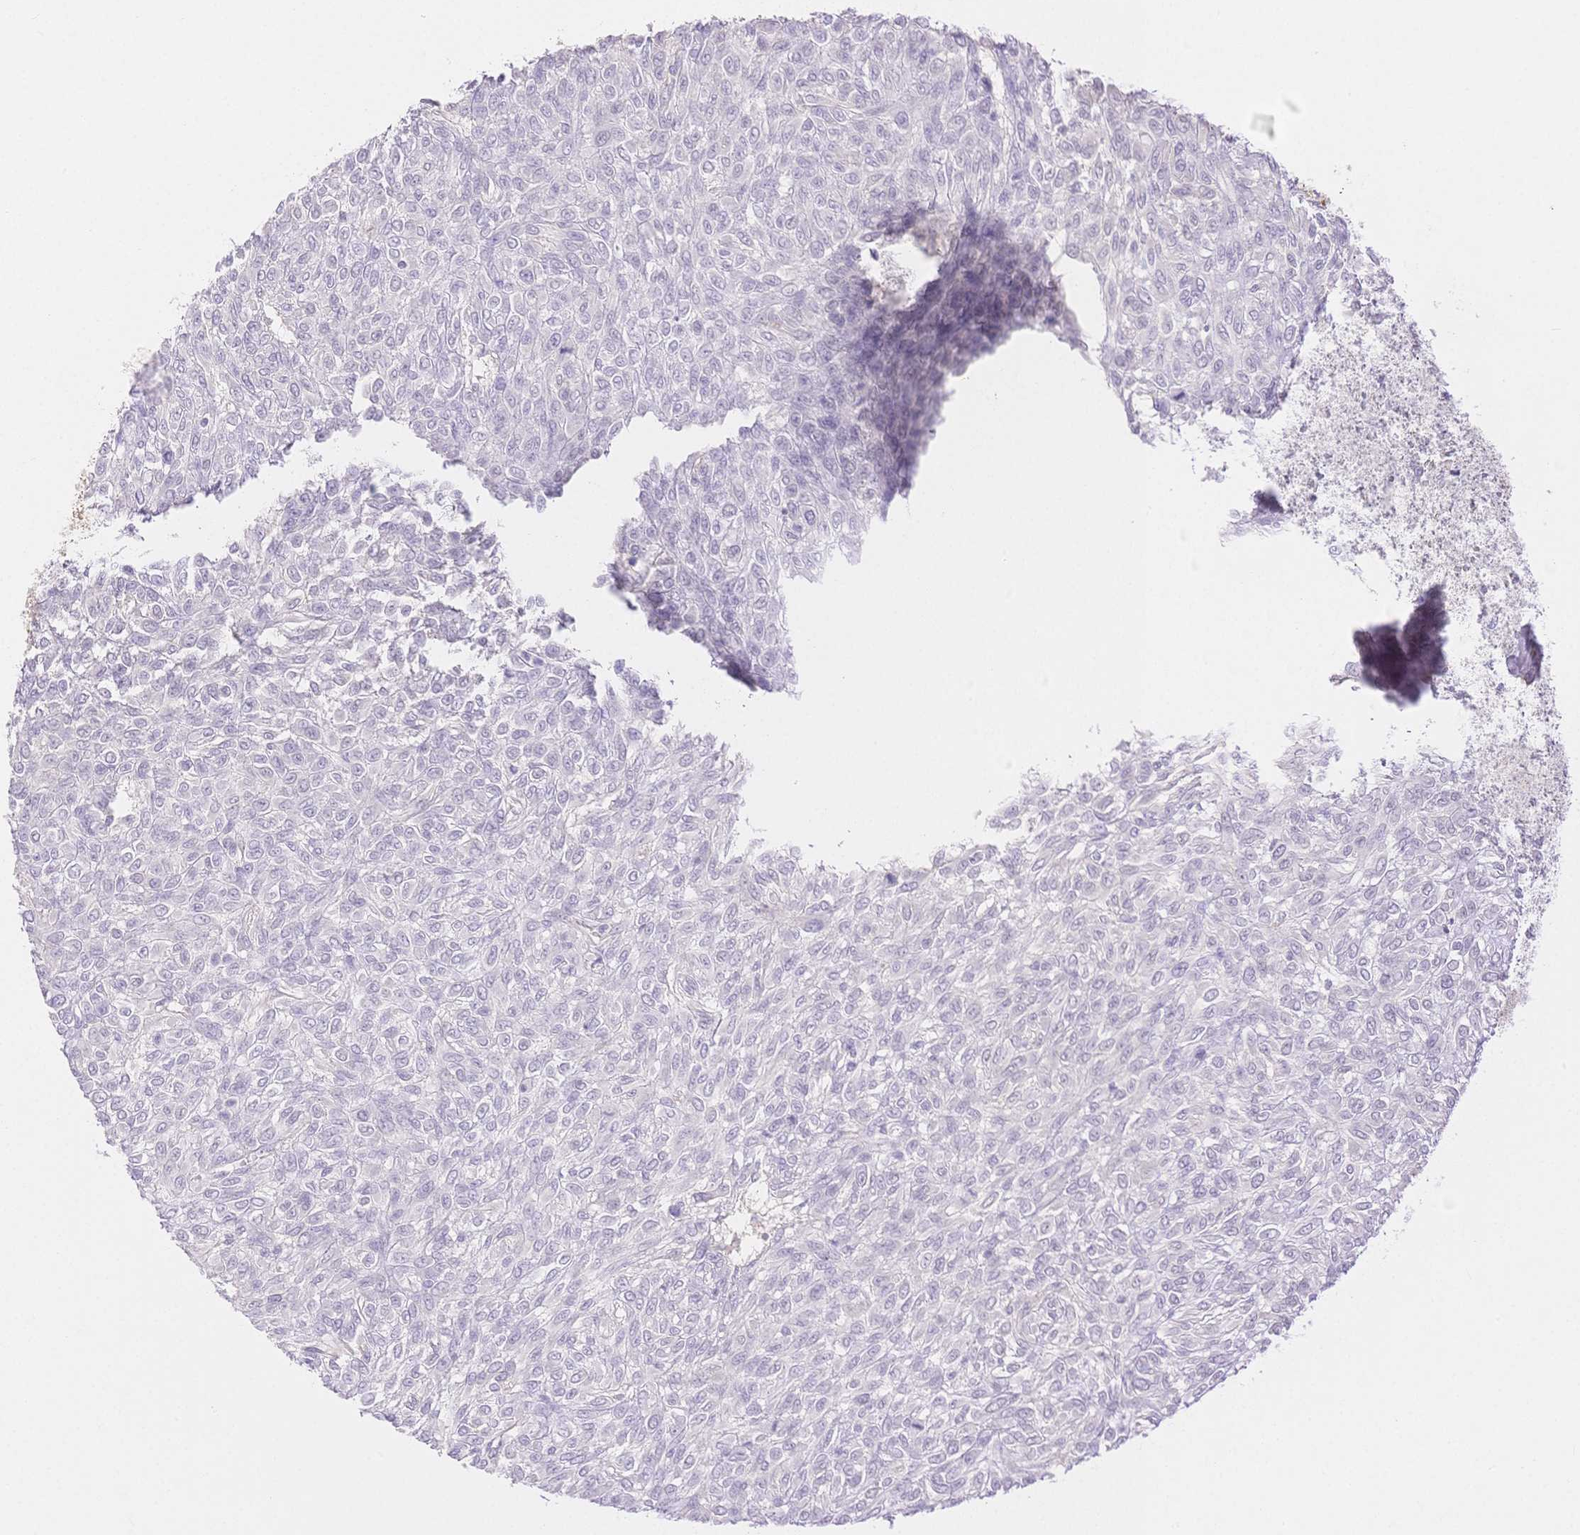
{"staining": {"intensity": "negative", "quantity": "none", "location": "none"}, "tissue": "renal cancer", "cell_type": "Tumor cells", "image_type": "cancer", "snomed": [{"axis": "morphology", "description": "Adenocarcinoma, NOS"}, {"axis": "topography", "description": "Kidney"}], "caption": "Immunohistochemistry (IHC) of human renal adenocarcinoma exhibits no staining in tumor cells. (DAB IHC visualized using brightfield microscopy, high magnification).", "gene": "WDR54", "patient": {"sex": "male", "age": 58}}